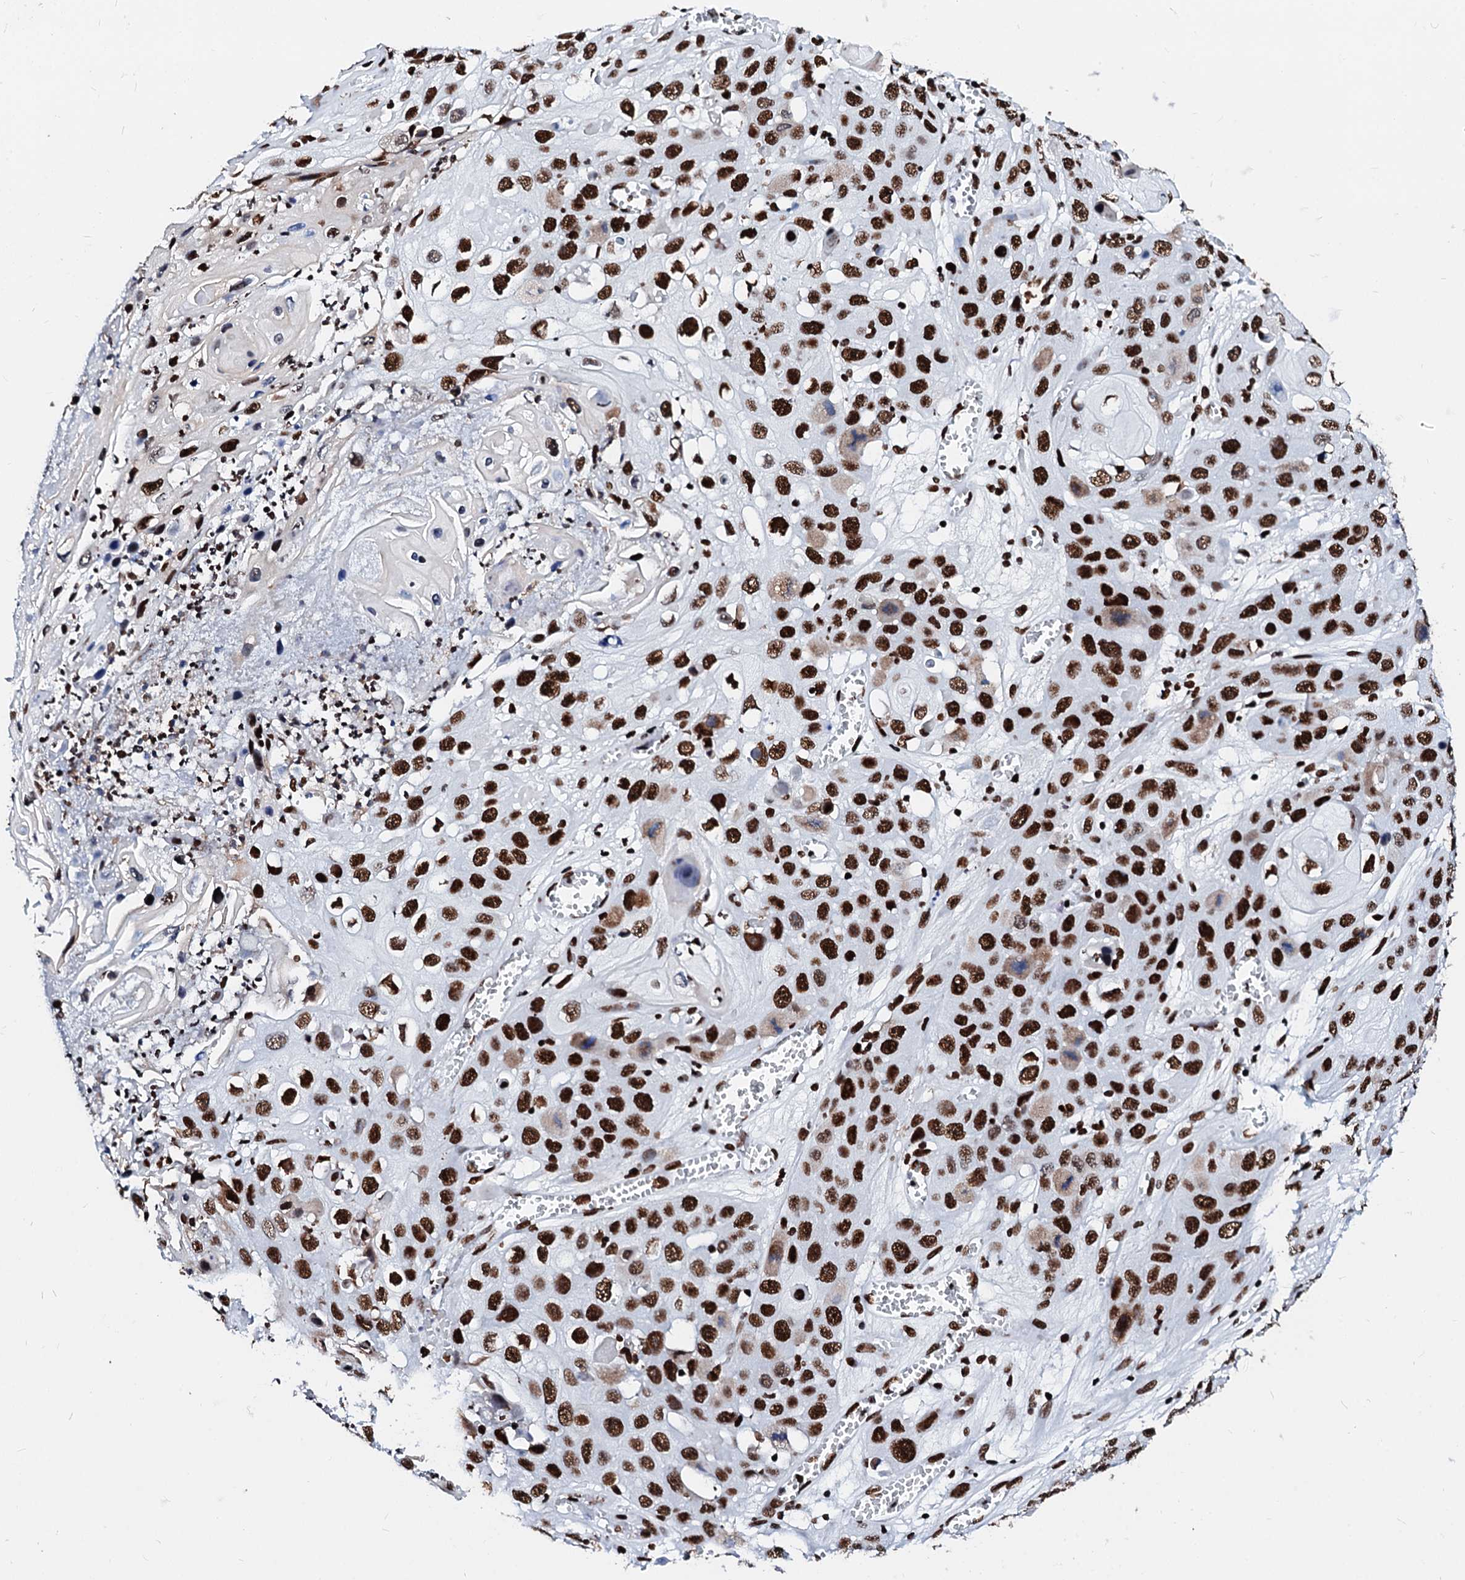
{"staining": {"intensity": "strong", "quantity": ">75%", "location": "nuclear"}, "tissue": "skin cancer", "cell_type": "Tumor cells", "image_type": "cancer", "snomed": [{"axis": "morphology", "description": "Squamous cell carcinoma, NOS"}, {"axis": "topography", "description": "Skin"}], "caption": "A brown stain labels strong nuclear expression of a protein in human skin cancer (squamous cell carcinoma) tumor cells. (DAB (3,3'-diaminobenzidine) = brown stain, brightfield microscopy at high magnification).", "gene": "RALY", "patient": {"sex": "male", "age": 55}}